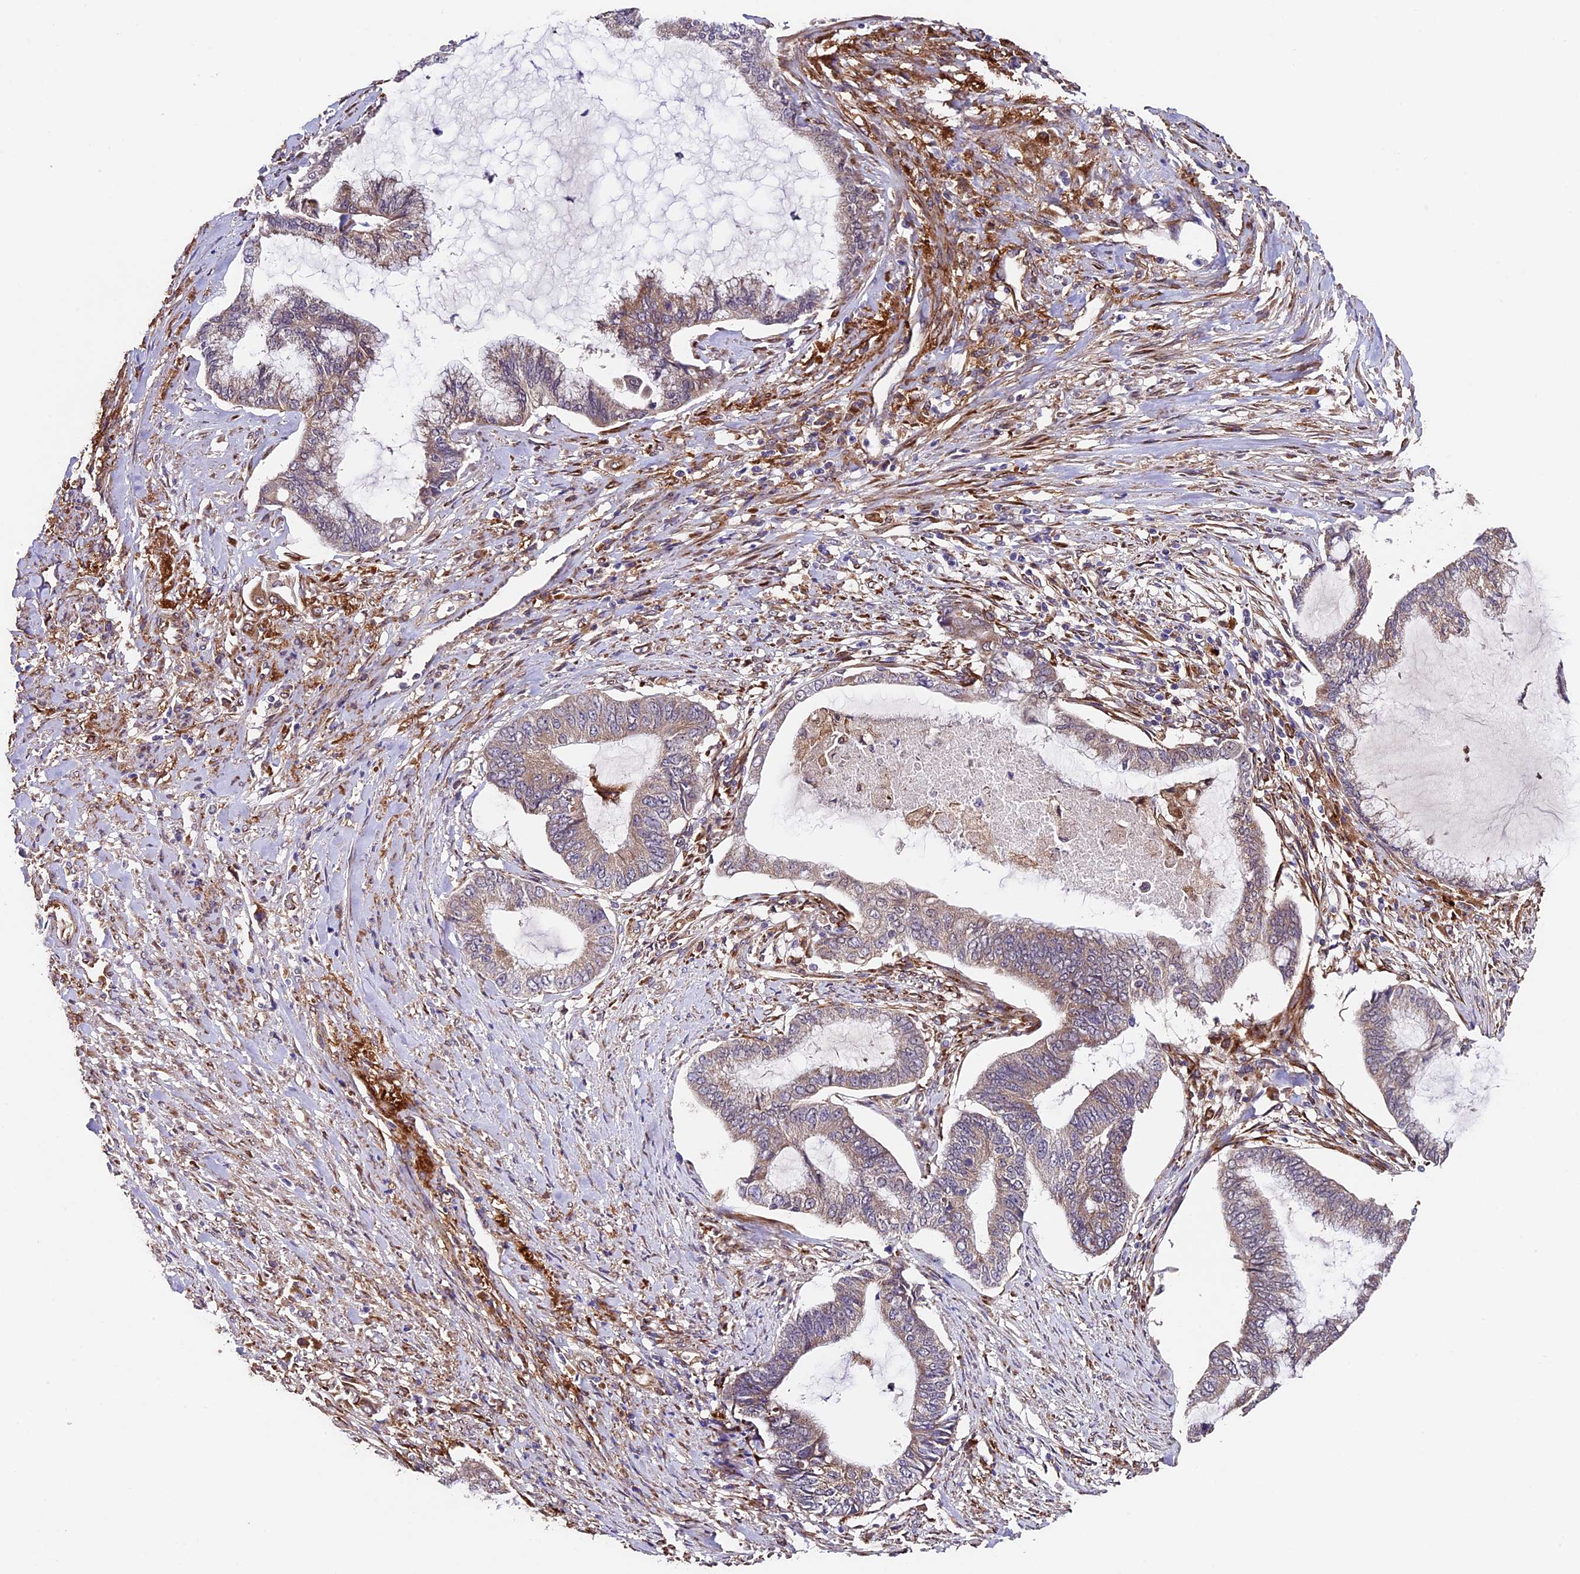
{"staining": {"intensity": "weak", "quantity": "25%-75%", "location": "cytoplasmic/membranous"}, "tissue": "endometrial cancer", "cell_type": "Tumor cells", "image_type": "cancer", "snomed": [{"axis": "morphology", "description": "Adenocarcinoma, NOS"}, {"axis": "topography", "description": "Endometrium"}], "caption": "Immunohistochemical staining of endometrial adenocarcinoma shows low levels of weak cytoplasmic/membranous positivity in about 25%-75% of tumor cells.", "gene": "LSM7", "patient": {"sex": "female", "age": 86}}